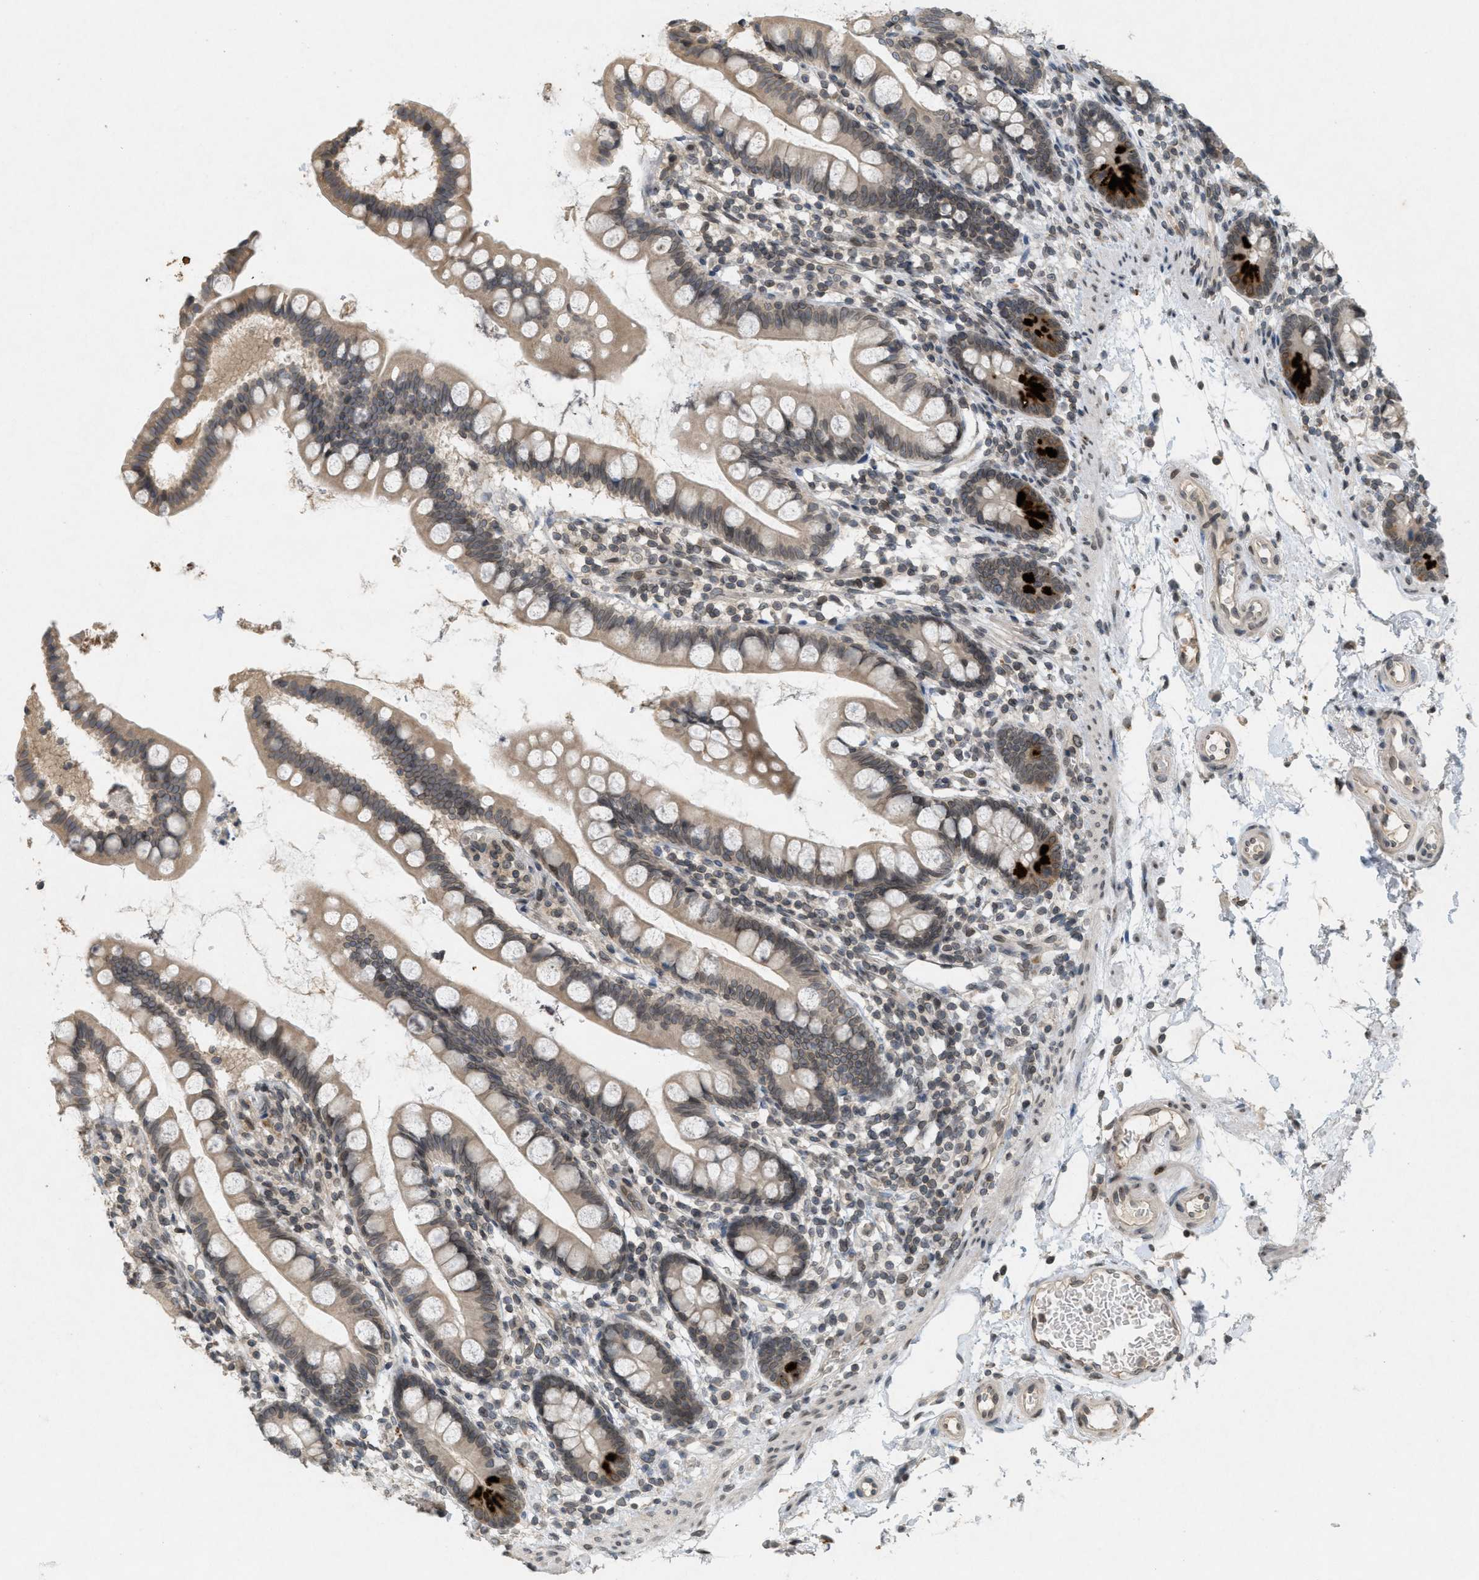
{"staining": {"intensity": "moderate", "quantity": ">75%", "location": "cytoplasmic/membranous"}, "tissue": "small intestine", "cell_type": "Glandular cells", "image_type": "normal", "snomed": [{"axis": "morphology", "description": "Normal tissue, NOS"}, {"axis": "topography", "description": "Small intestine"}], "caption": "An image of small intestine stained for a protein exhibits moderate cytoplasmic/membranous brown staining in glandular cells. The staining is performed using DAB brown chromogen to label protein expression. The nuclei are counter-stained blue using hematoxylin.", "gene": "ABHD6", "patient": {"sex": "female", "age": 84}}